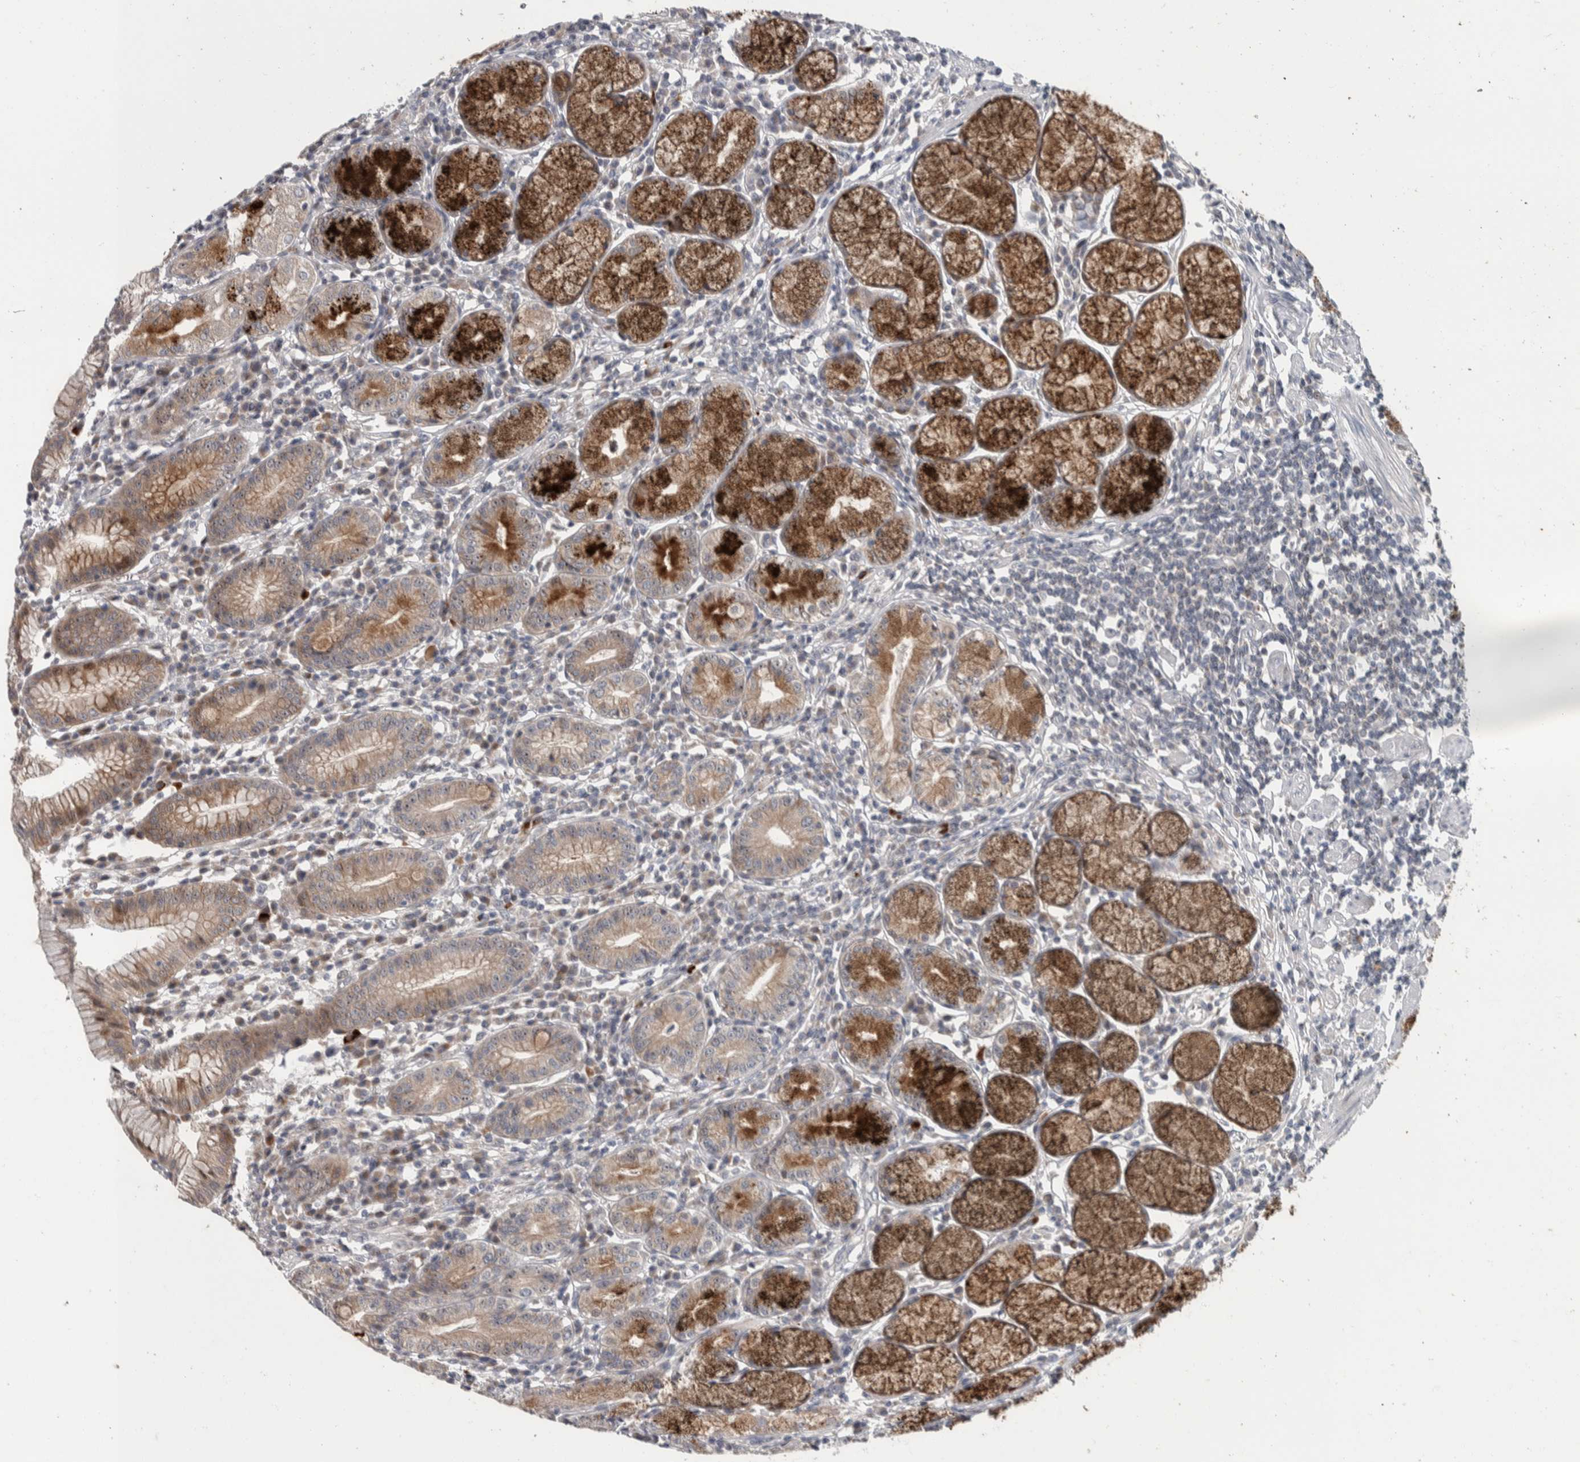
{"staining": {"intensity": "moderate", "quantity": "25%-75%", "location": "cytoplasmic/membranous"}, "tissue": "stomach", "cell_type": "Glandular cells", "image_type": "normal", "snomed": [{"axis": "morphology", "description": "Normal tissue, NOS"}, {"axis": "topography", "description": "Stomach"}], "caption": "A high-resolution image shows immunohistochemistry (IHC) staining of unremarkable stomach, which reveals moderate cytoplasmic/membranous staining in about 25%-75% of glandular cells.", "gene": "PRRG4", "patient": {"sex": "male", "age": 55}}